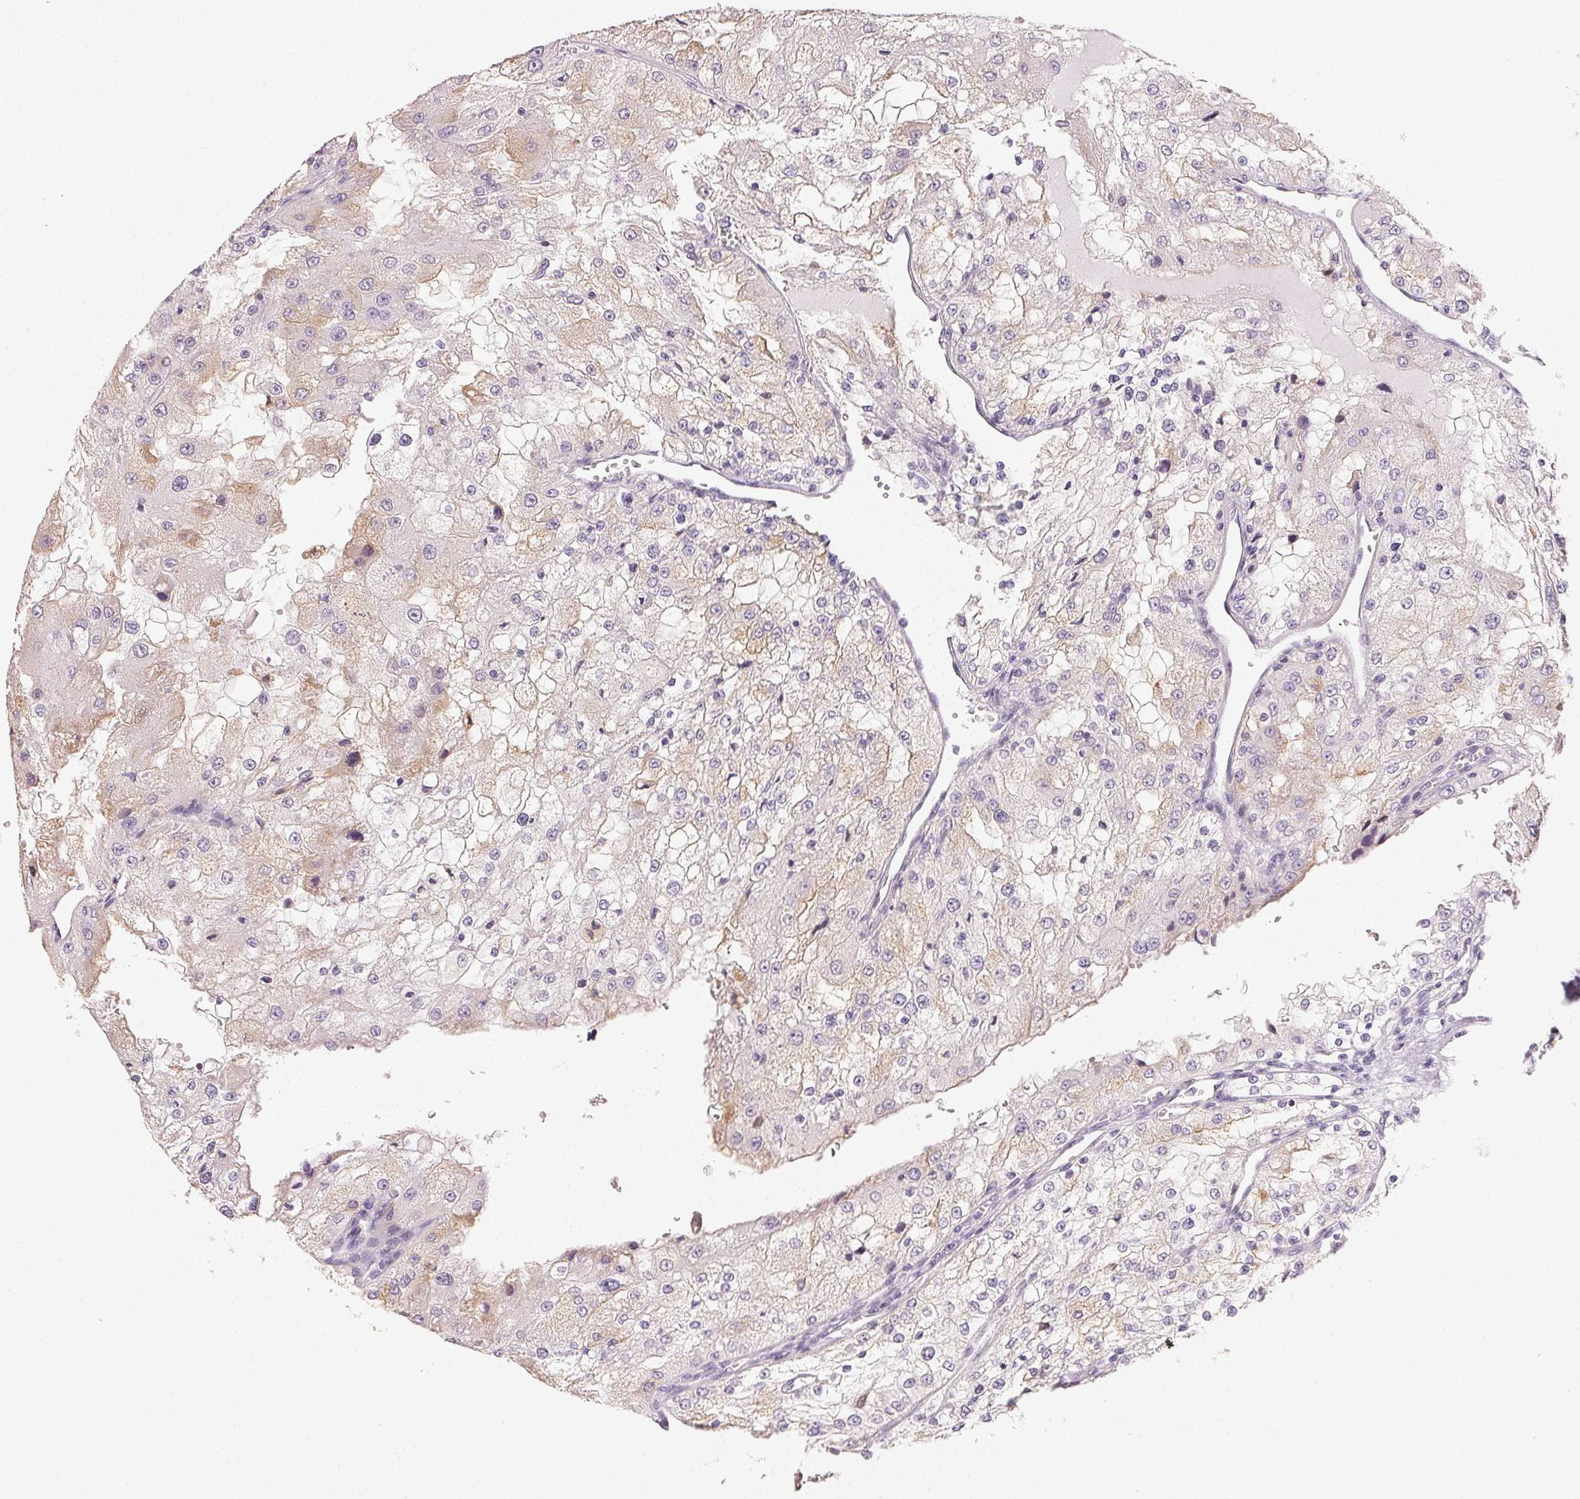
{"staining": {"intensity": "weak", "quantity": "<25%", "location": "cytoplasmic/membranous"}, "tissue": "renal cancer", "cell_type": "Tumor cells", "image_type": "cancer", "snomed": [{"axis": "morphology", "description": "Adenocarcinoma, NOS"}, {"axis": "topography", "description": "Kidney"}], "caption": "Protein analysis of renal adenocarcinoma displays no significant expression in tumor cells. (DAB immunohistochemistry, high magnification).", "gene": "TMEM174", "patient": {"sex": "female", "age": 74}}